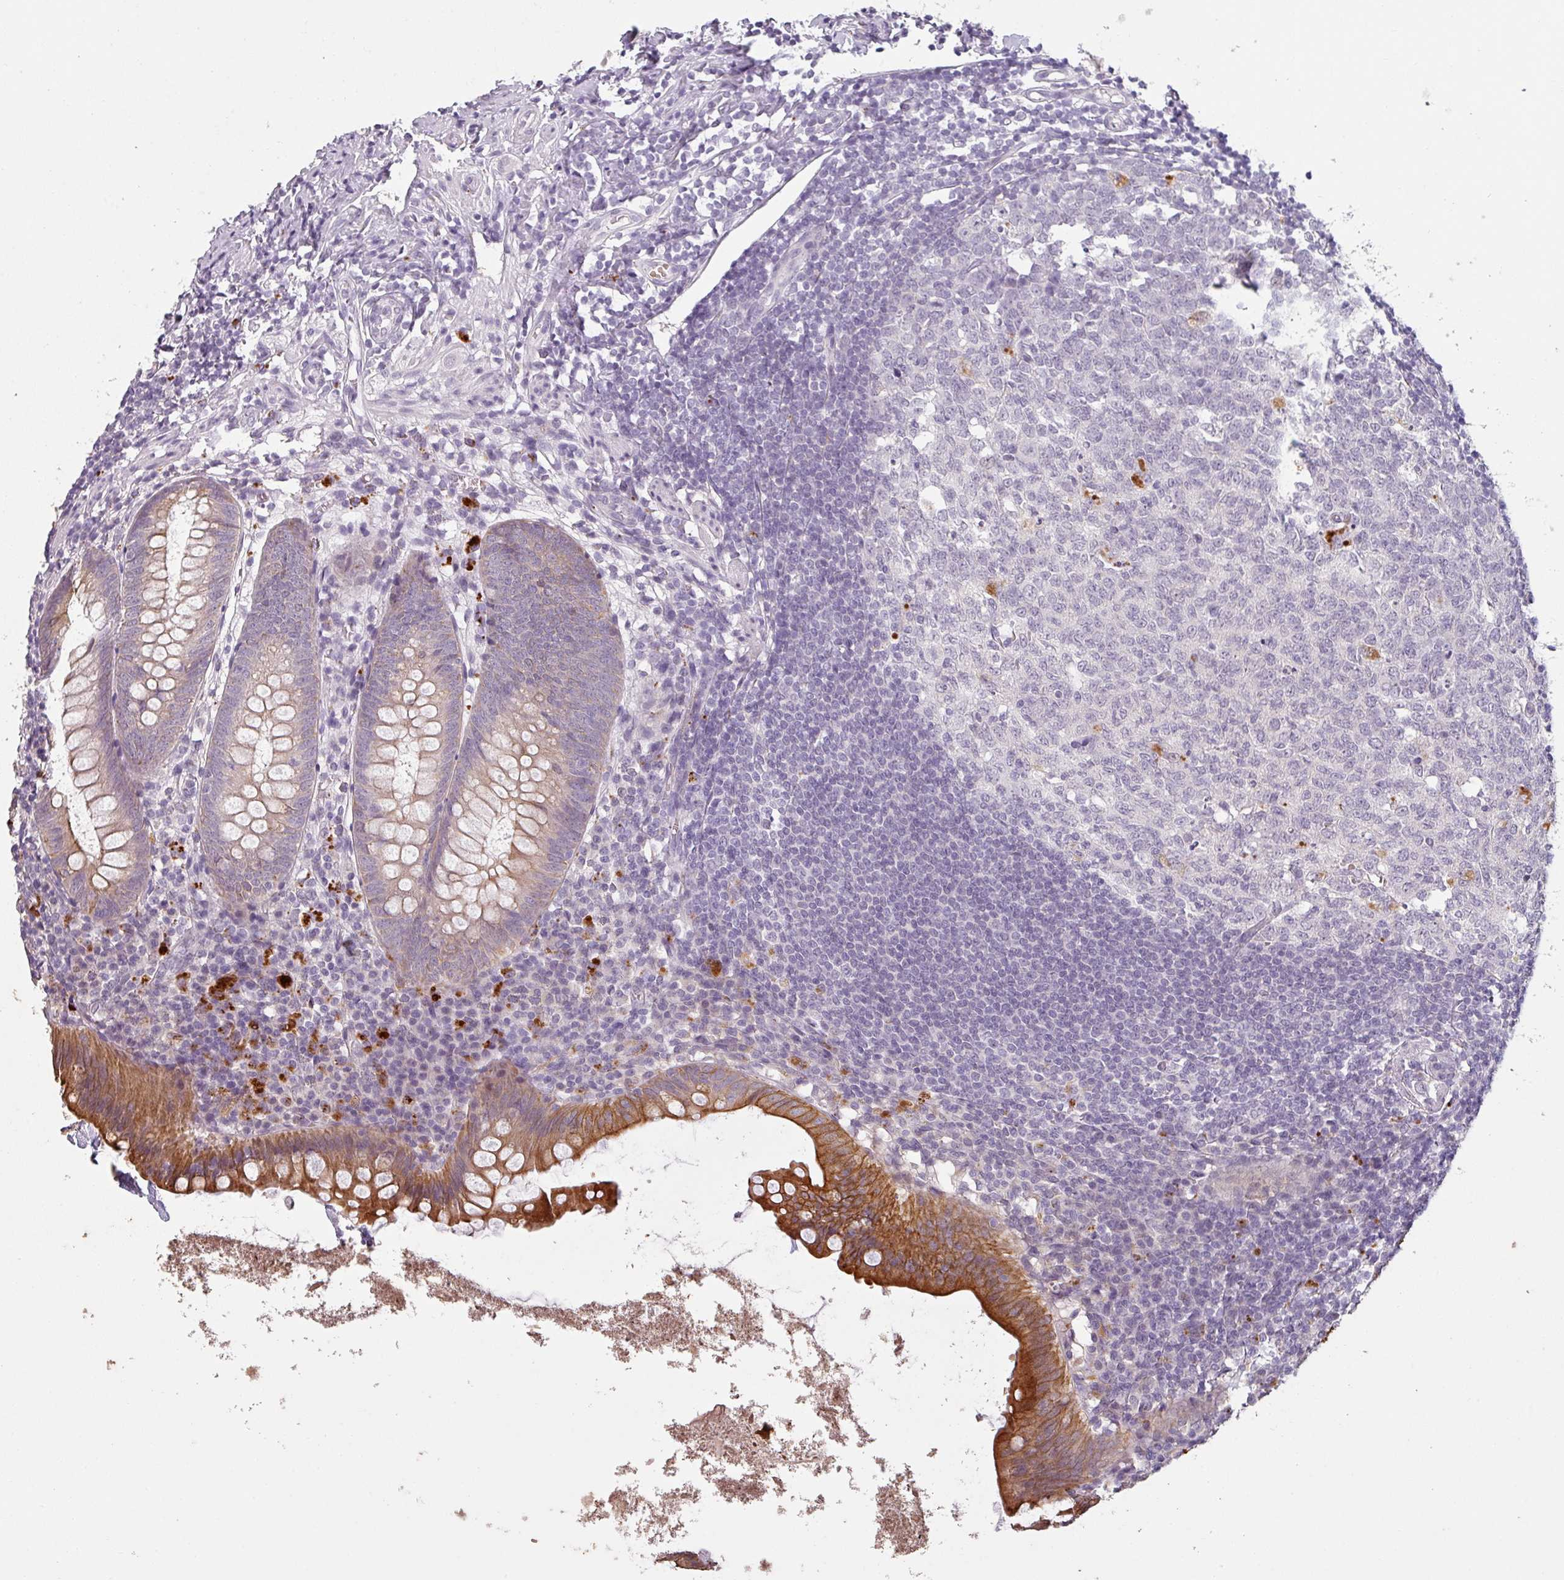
{"staining": {"intensity": "moderate", "quantity": "25%-75%", "location": "cytoplasmic/membranous"}, "tissue": "appendix", "cell_type": "Glandular cells", "image_type": "normal", "snomed": [{"axis": "morphology", "description": "Normal tissue, NOS"}, {"axis": "topography", "description": "Appendix"}], "caption": "Benign appendix displays moderate cytoplasmic/membranous positivity in approximately 25%-75% of glandular cells.", "gene": "LYPLA1", "patient": {"sex": "female", "age": 51}}